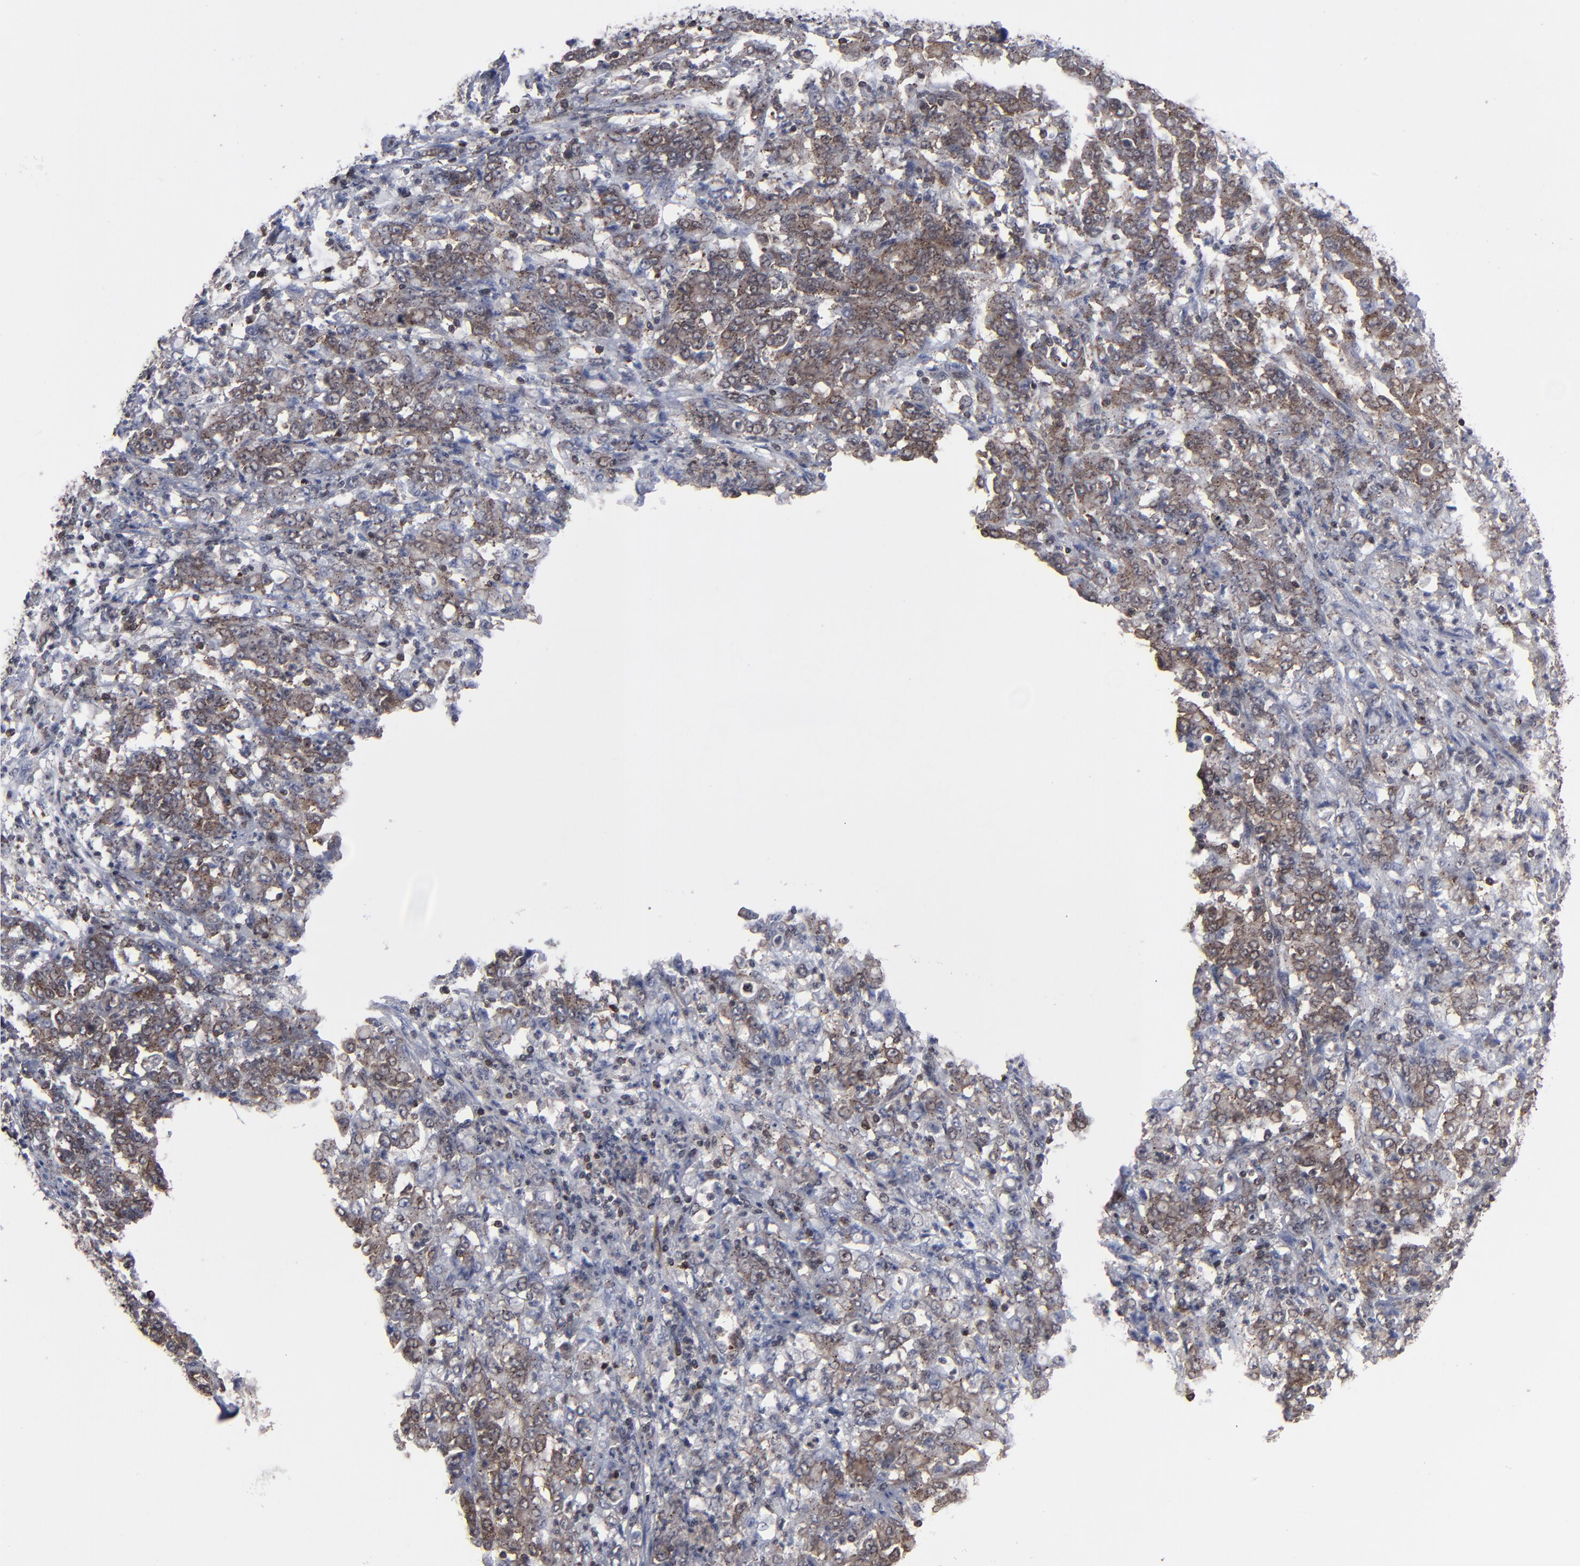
{"staining": {"intensity": "moderate", "quantity": "25%-75%", "location": "cytoplasmic/membranous,nuclear"}, "tissue": "stomach cancer", "cell_type": "Tumor cells", "image_type": "cancer", "snomed": [{"axis": "morphology", "description": "Adenocarcinoma, NOS"}, {"axis": "topography", "description": "Stomach, lower"}], "caption": "The immunohistochemical stain highlights moderate cytoplasmic/membranous and nuclear expression in tumor cells of stomach adenocarcinoma tissue. The protein of interest is stained brown, and the nuclei are stained in blue (DAB IHC with brightfield microscopy, high magnification).", "gene": "KIAA2026", "patient": {"sex": "female", "age": 71}}